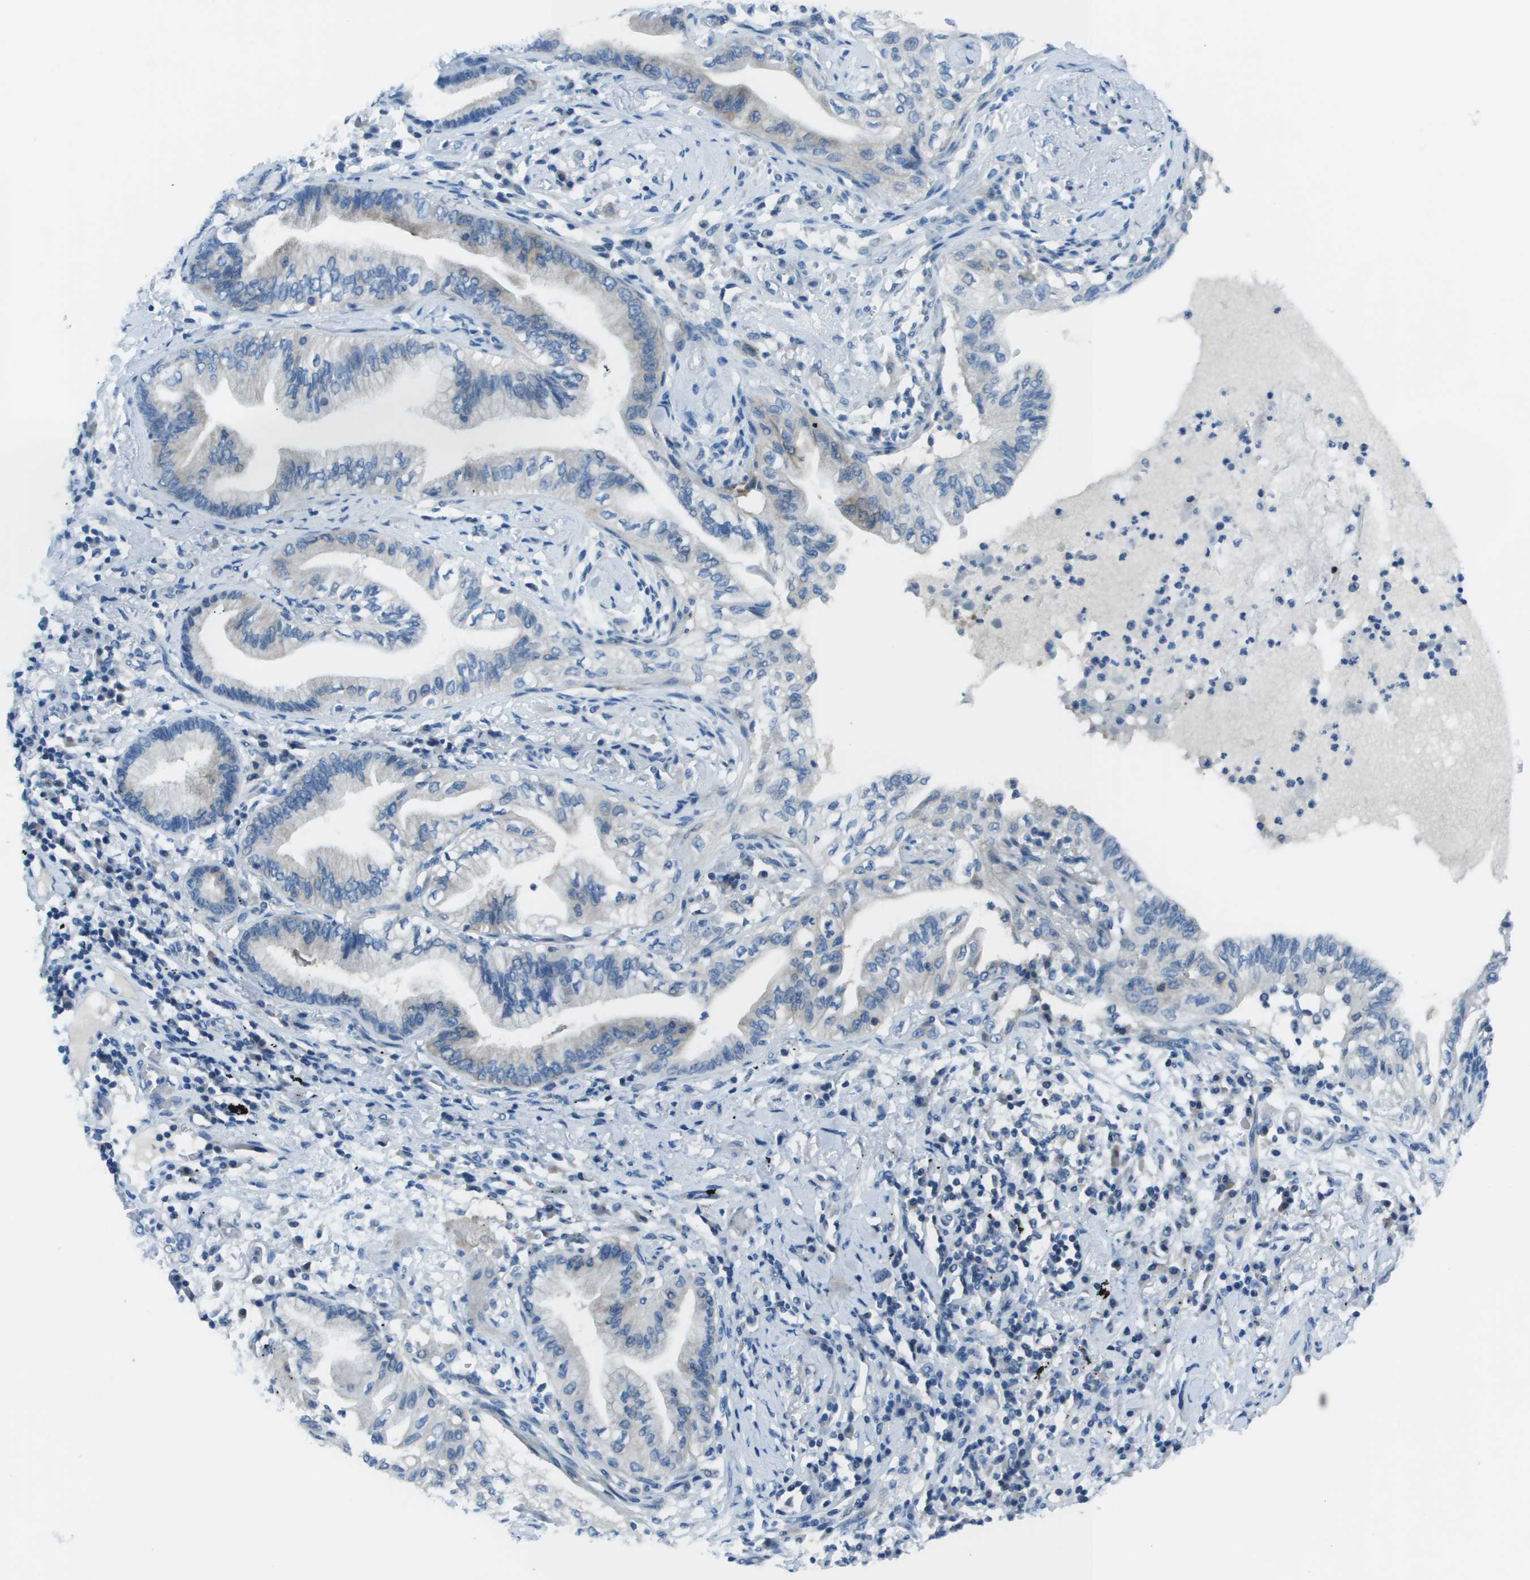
{"staining": {"intensity": "negative", "quantity": "none", "location": "none"}, "tissue": "lung cancer", "cell_type": "Tumor cells", "image_type": "cancer", "snomed": [{"axis": "morphology", "description": "Normal tissue, NOS"}, {"axis": "morphology", "description": "Adenocarcinoma, NOS"}, {"axis": "topography", "description": "Bronchus"}, {"axis": "topography", "description": "Lung"}], "caption": "IHC of adenocarcinoma (lung) shows no expression in tumor cells.", "gene": "STIP1", "patient": {"sex": "female", "age": 70}}